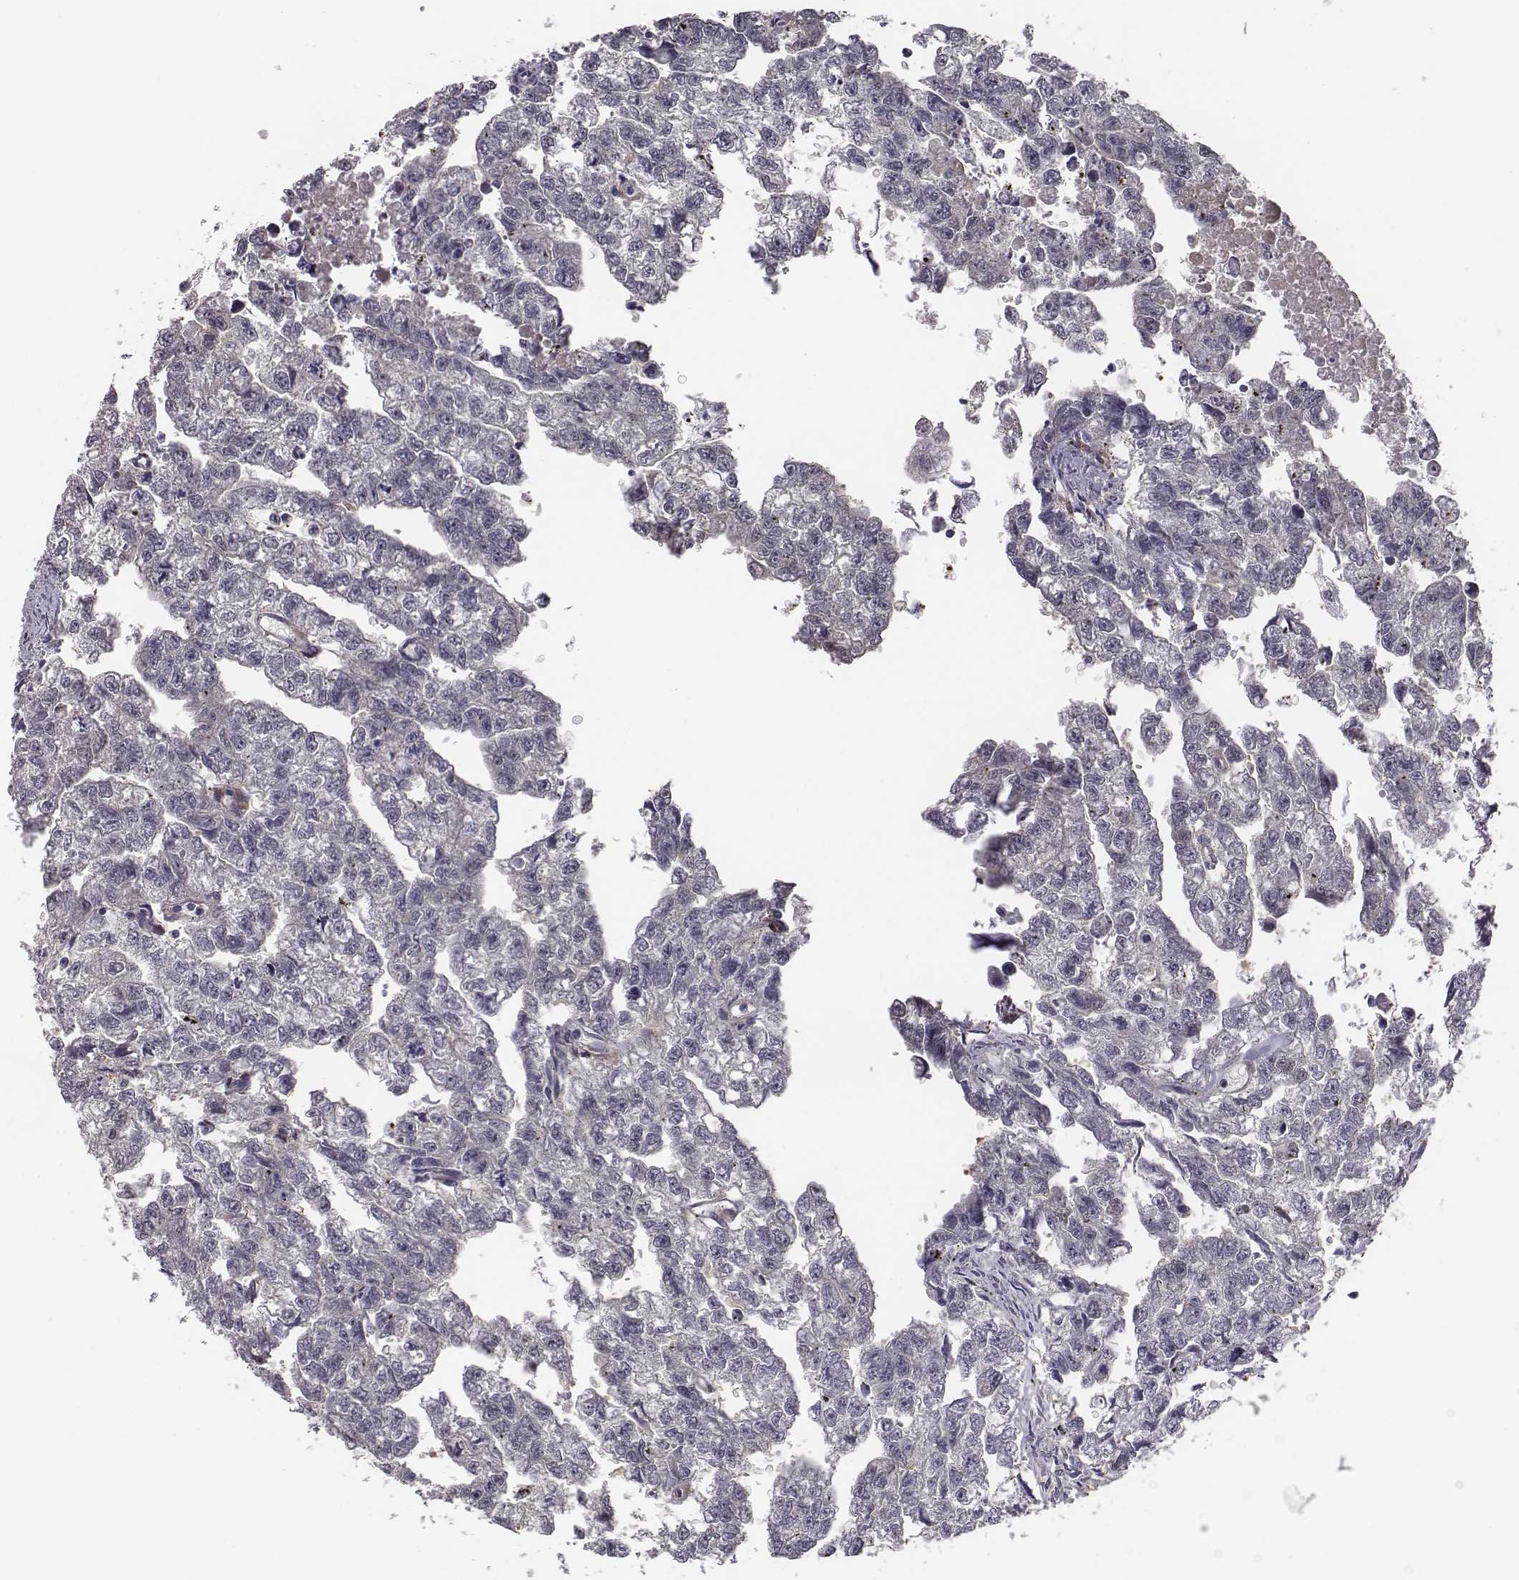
{"staining": {"intensity": "negative", "quantity": "none", "location": "none"}, "tissue": "testis cancer", "cell_type": "Tumor cells", "image_type": "cancer", "snomed": [{"axis": "morphology", "description": "Carcinoma, Embryonal, NOS"}, {"axis": "morphology", "description": "Teratoma, malignant, NOS"}, {"axis": "topography", "description": "Testis"}], "caption": "IHC image of testis embryonal carcinoma stained for a protein (brown), which displays no expression in tumor cells.", "gene": "ISYNA1", "patient": {"sex": "male", "age": 44}}